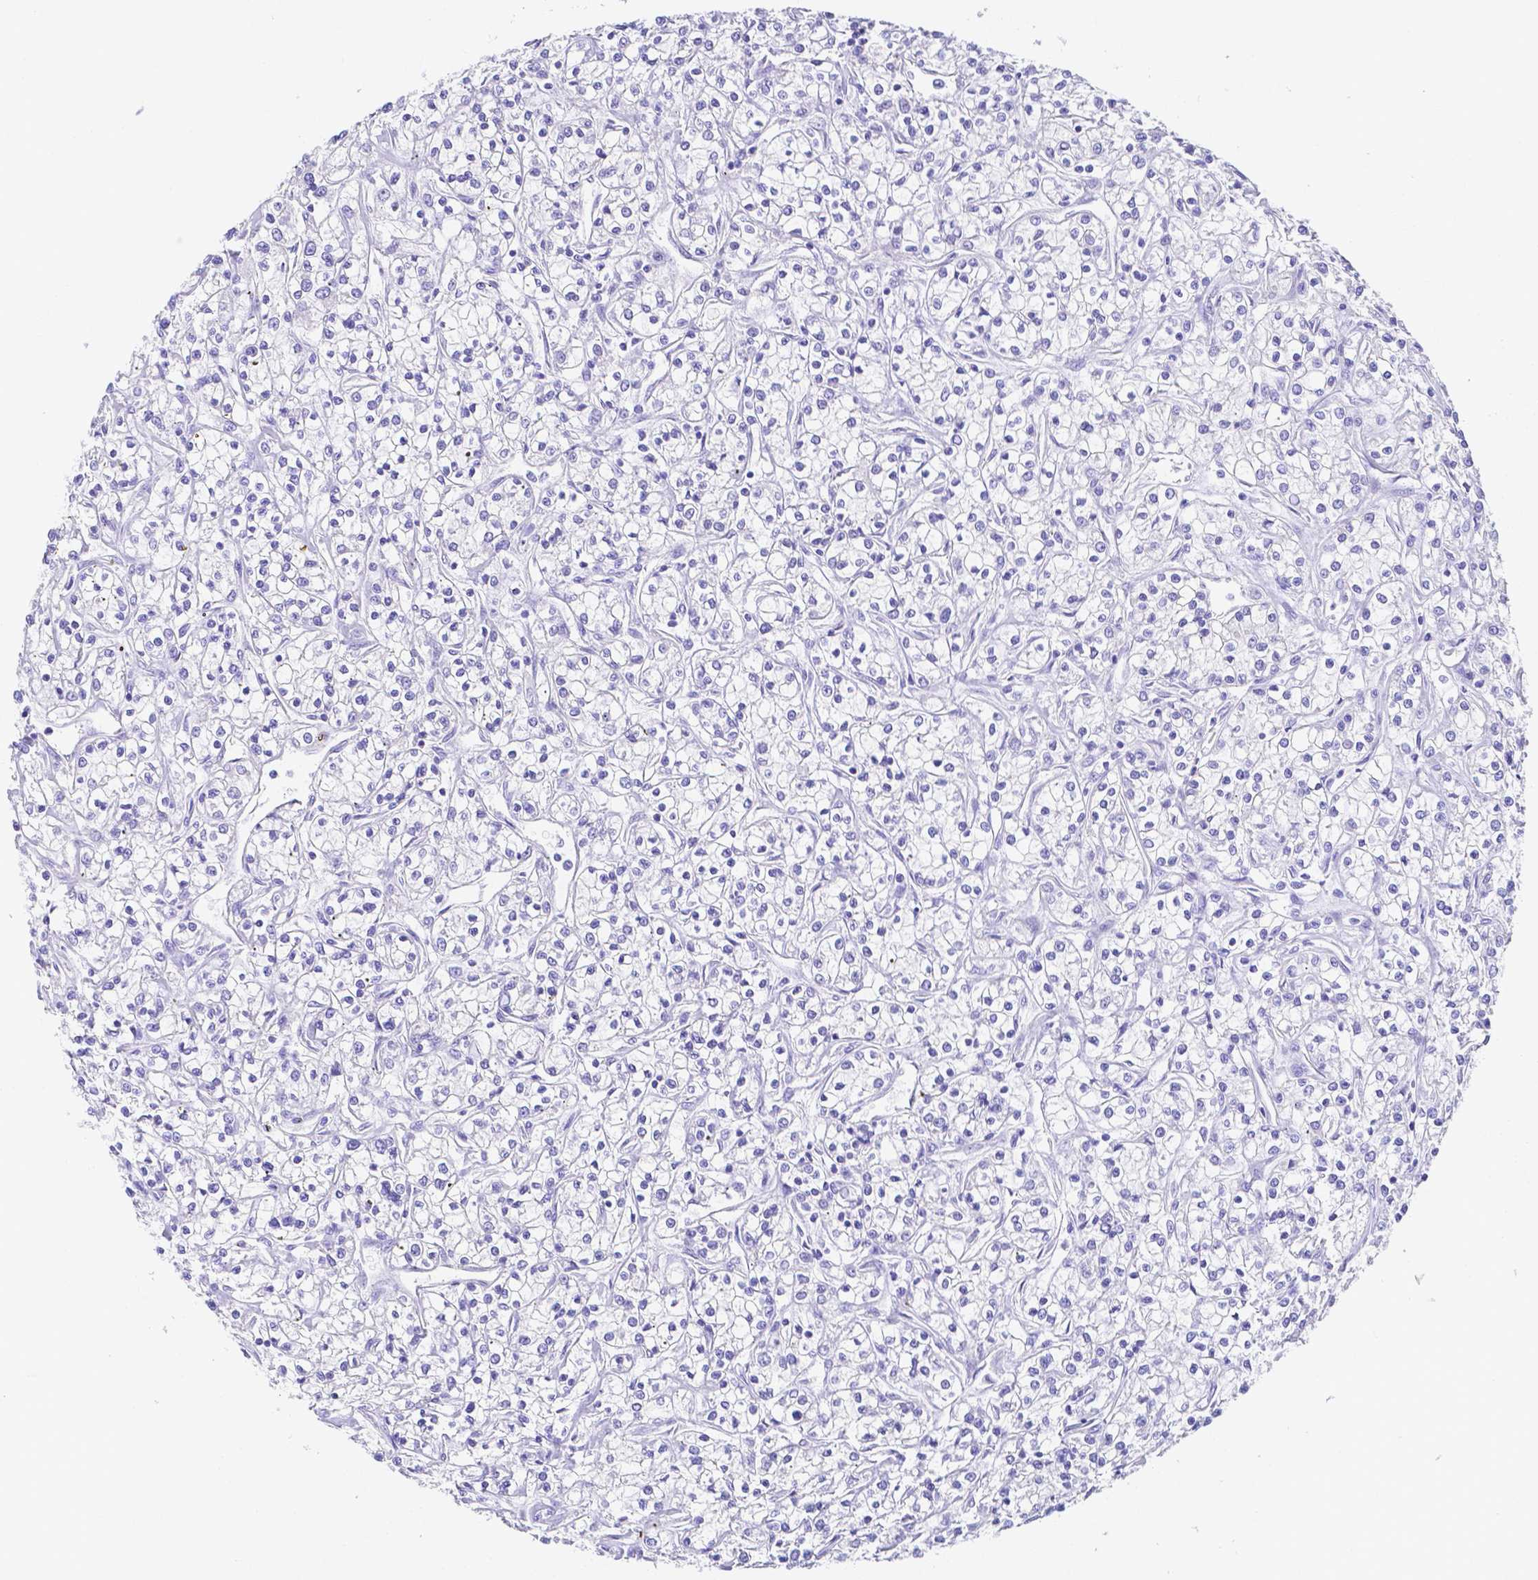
{"staining": {"intensity": "negative", "quantity": "none", "location": "none"}, "tissue": "renal cancer", "cell_type": "Tumor cells", "image_type": "cancer", "snomed": [{"axis": "morphology", "description": "Adenocarcinoma, NOS"}, {"axis": "topography", "description": "Kidney"}], "caption": "This photomicrograph is of adenocarcinoma (renal) stained with immunohistochemistry to label a protein in brown with the nuclei are counter-stained blue. There is no expression in tumor cells.", "gene": "ZG16B", "patient": {"sex": "female", "age": 59}}